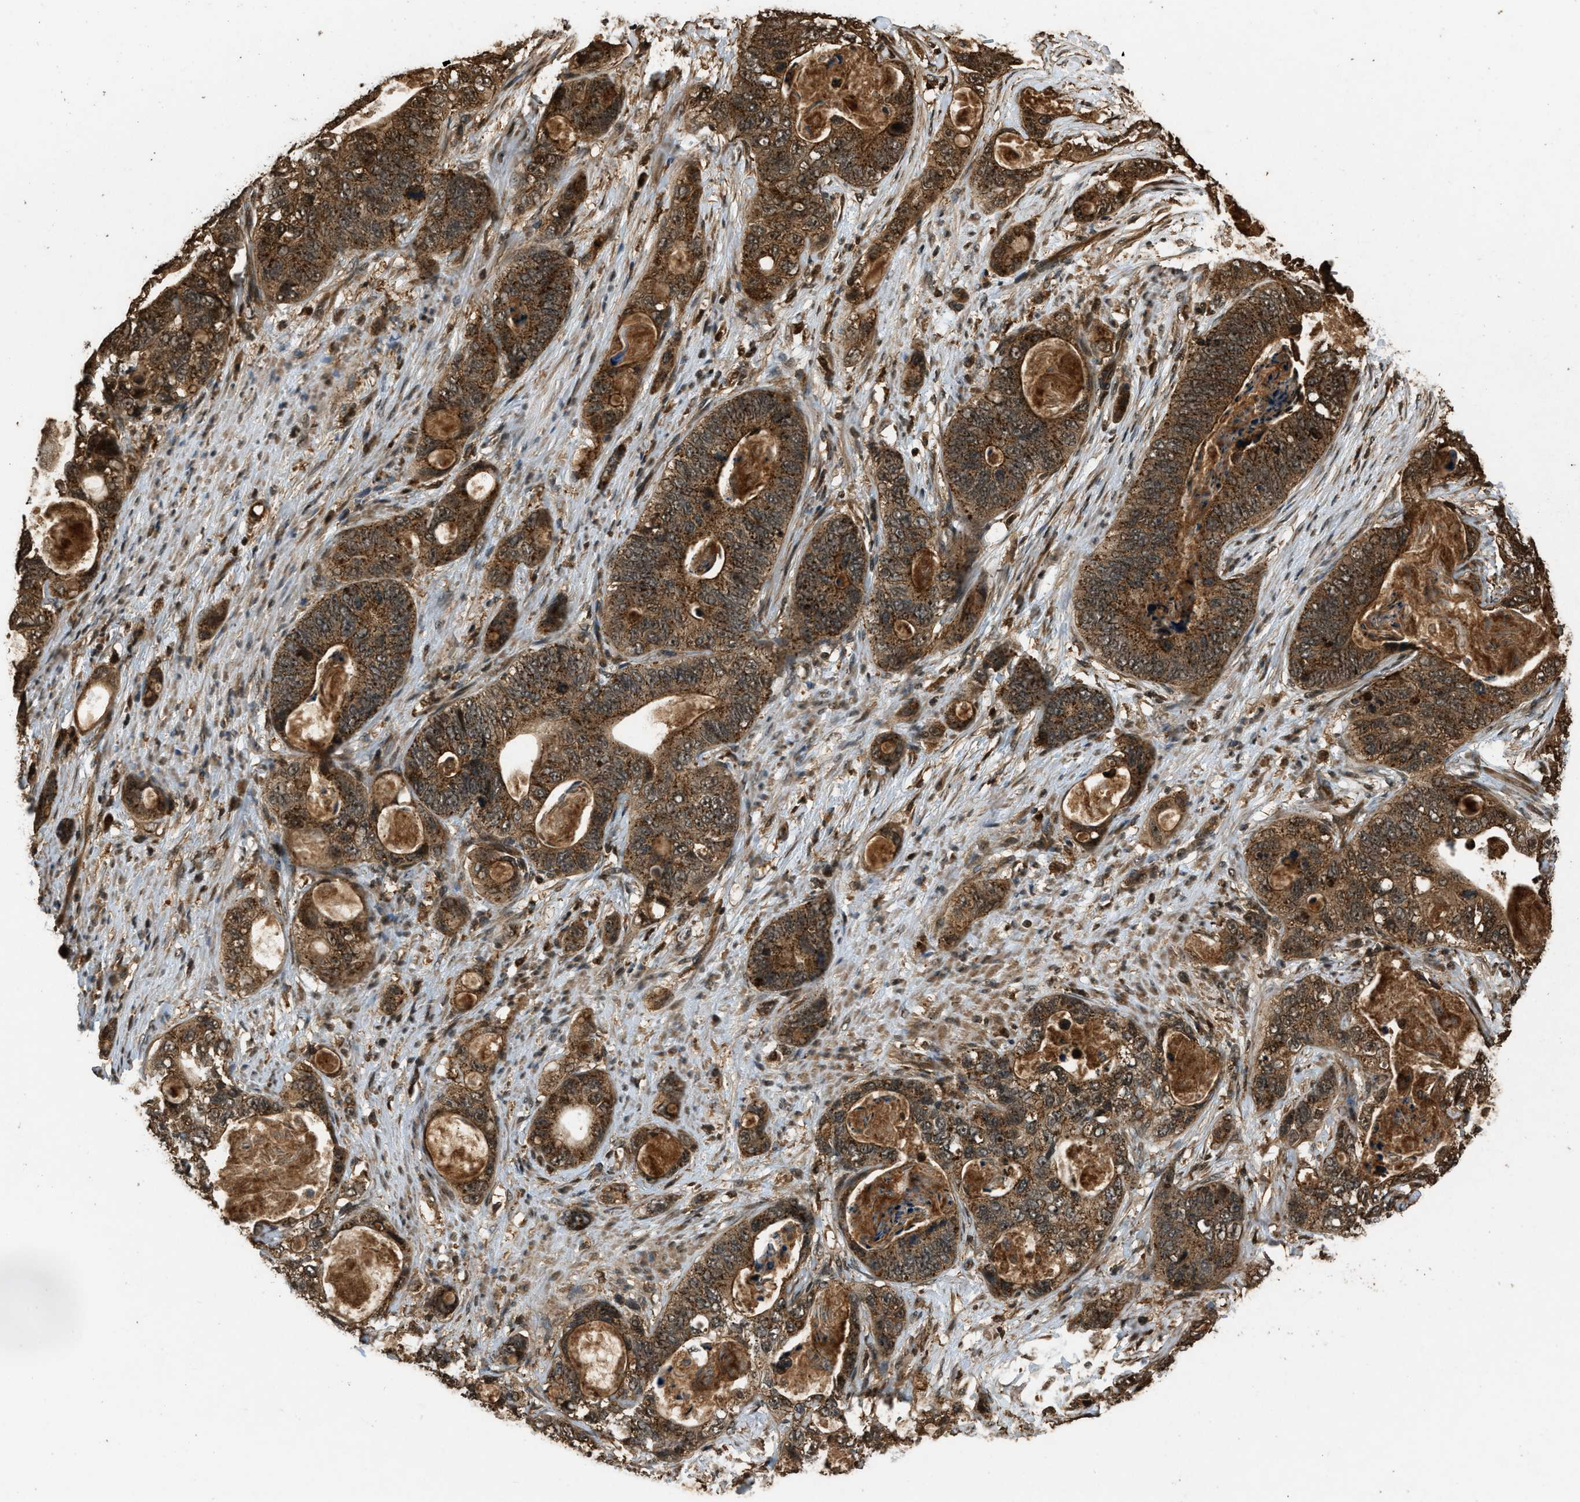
{"staining": {"intensity": "strong", "quantity": ">75%", "location": "cytoplasmic/membranous"}, "tissue": "stomach cancer", "cell_type": "Tumor cells", "image_type": "cancer", "snomed": [{"axis": "morphology", "description": "Normal tissue, NOS"}, {"axis": "morphology", "description": "Adenocarcinoma, NOS"}, {"axis": "topography", "description": "Stomach"}], "caption": "Strong cytoplasmic/membranous expression for a protein is identified in about >75% of tumor cells of stomach cancer using IHC.", "gene": "RAP2A", "patient": {"sex": "female", "age": 89}}